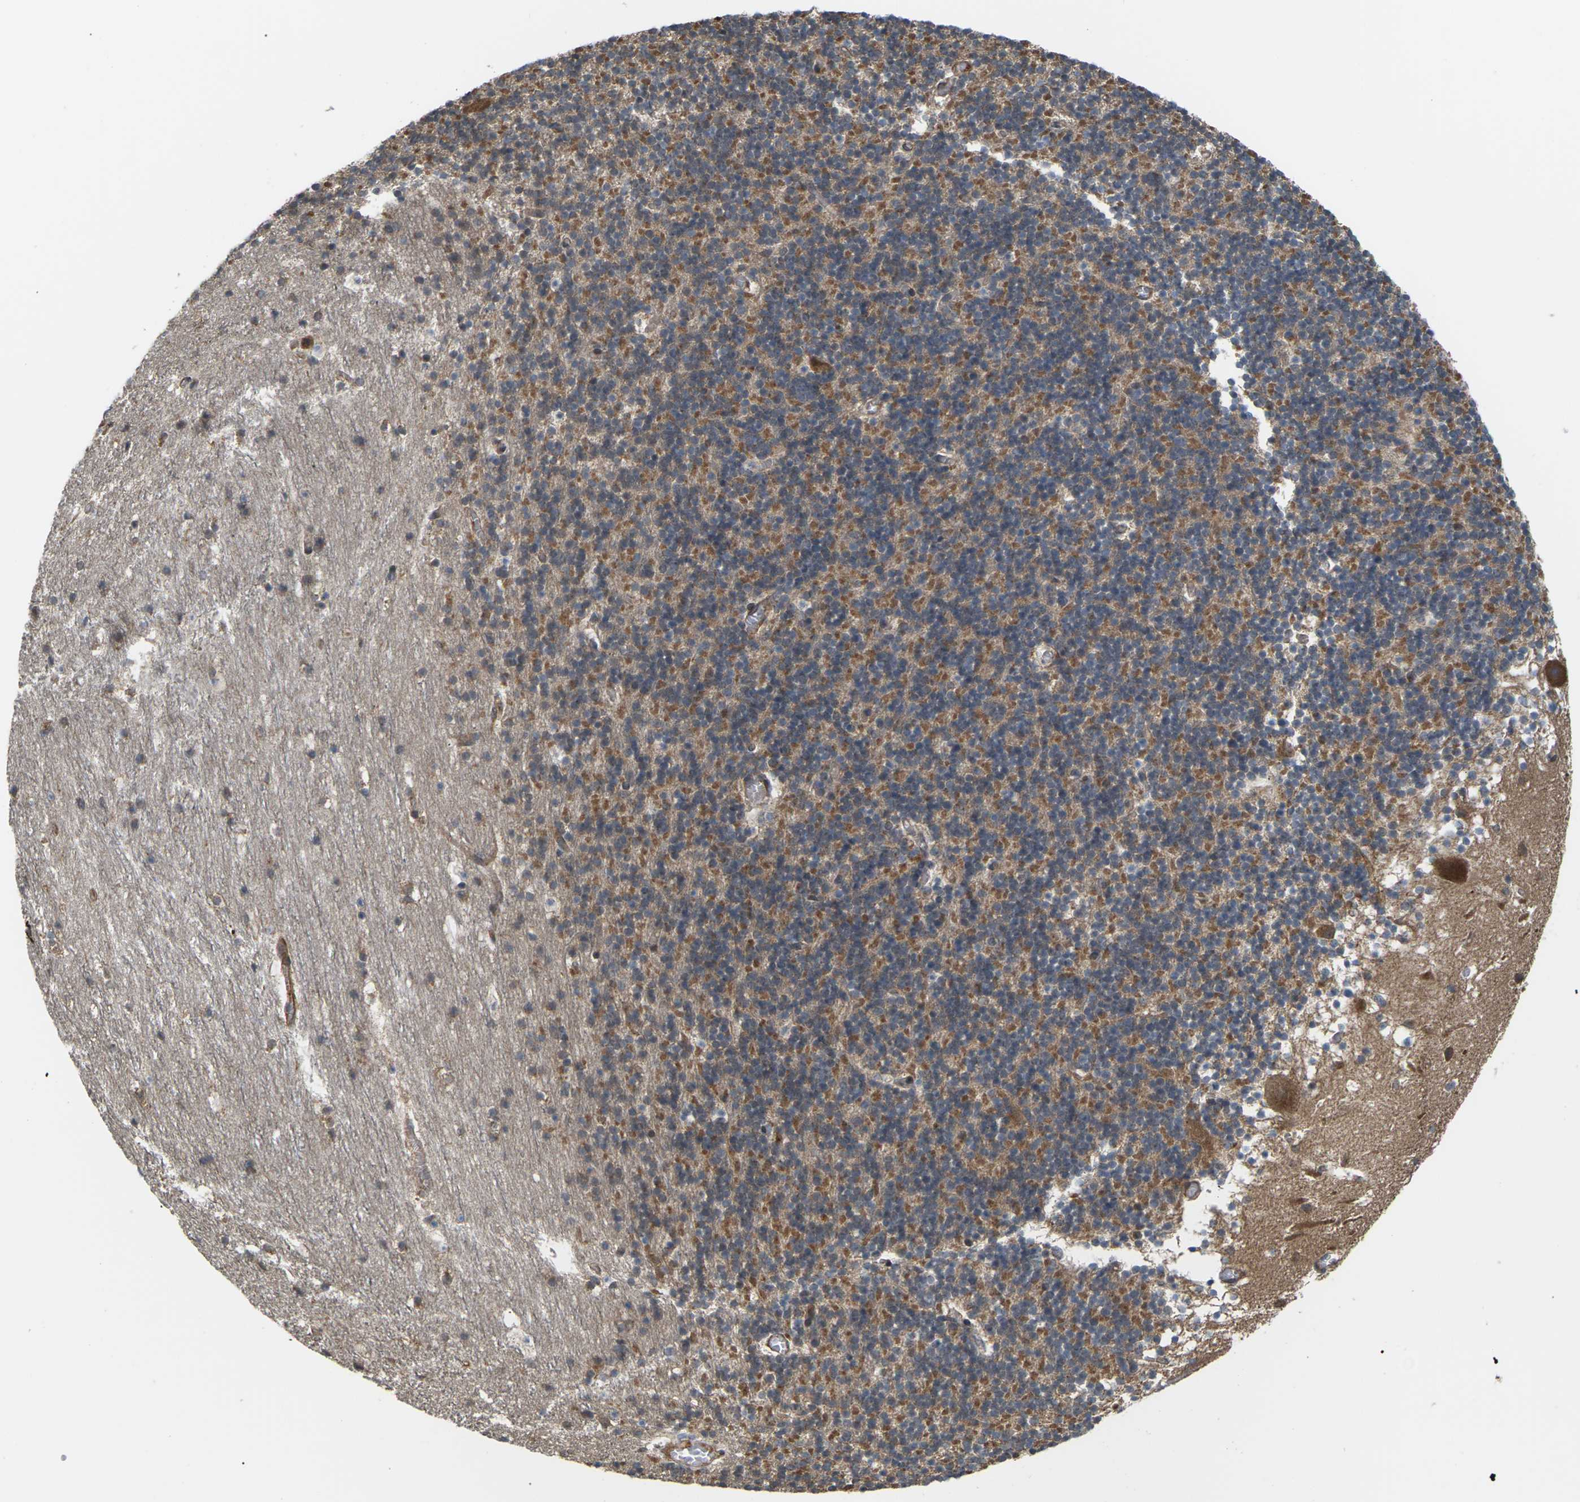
{"staining": {"intensity": "moderate", "quantity": ">75%", "location": "cytoplasmic/membranous"}, "tissue": "cerebellum", "cell_type": "Cells in granular layer", "image_type": "normal", "snomed": [{"axis": "morphology", "description": "Normal tissue, NOS"}, {"axis": "topography", "description": "Cerebellum"}], "caption": "Moderate cytoplasmic/membranous protein staining is present in about >75% of cells in granular layer in cerebellum.", "gene": "NRAS", "patient": {"sex": "male", "age": 45}}